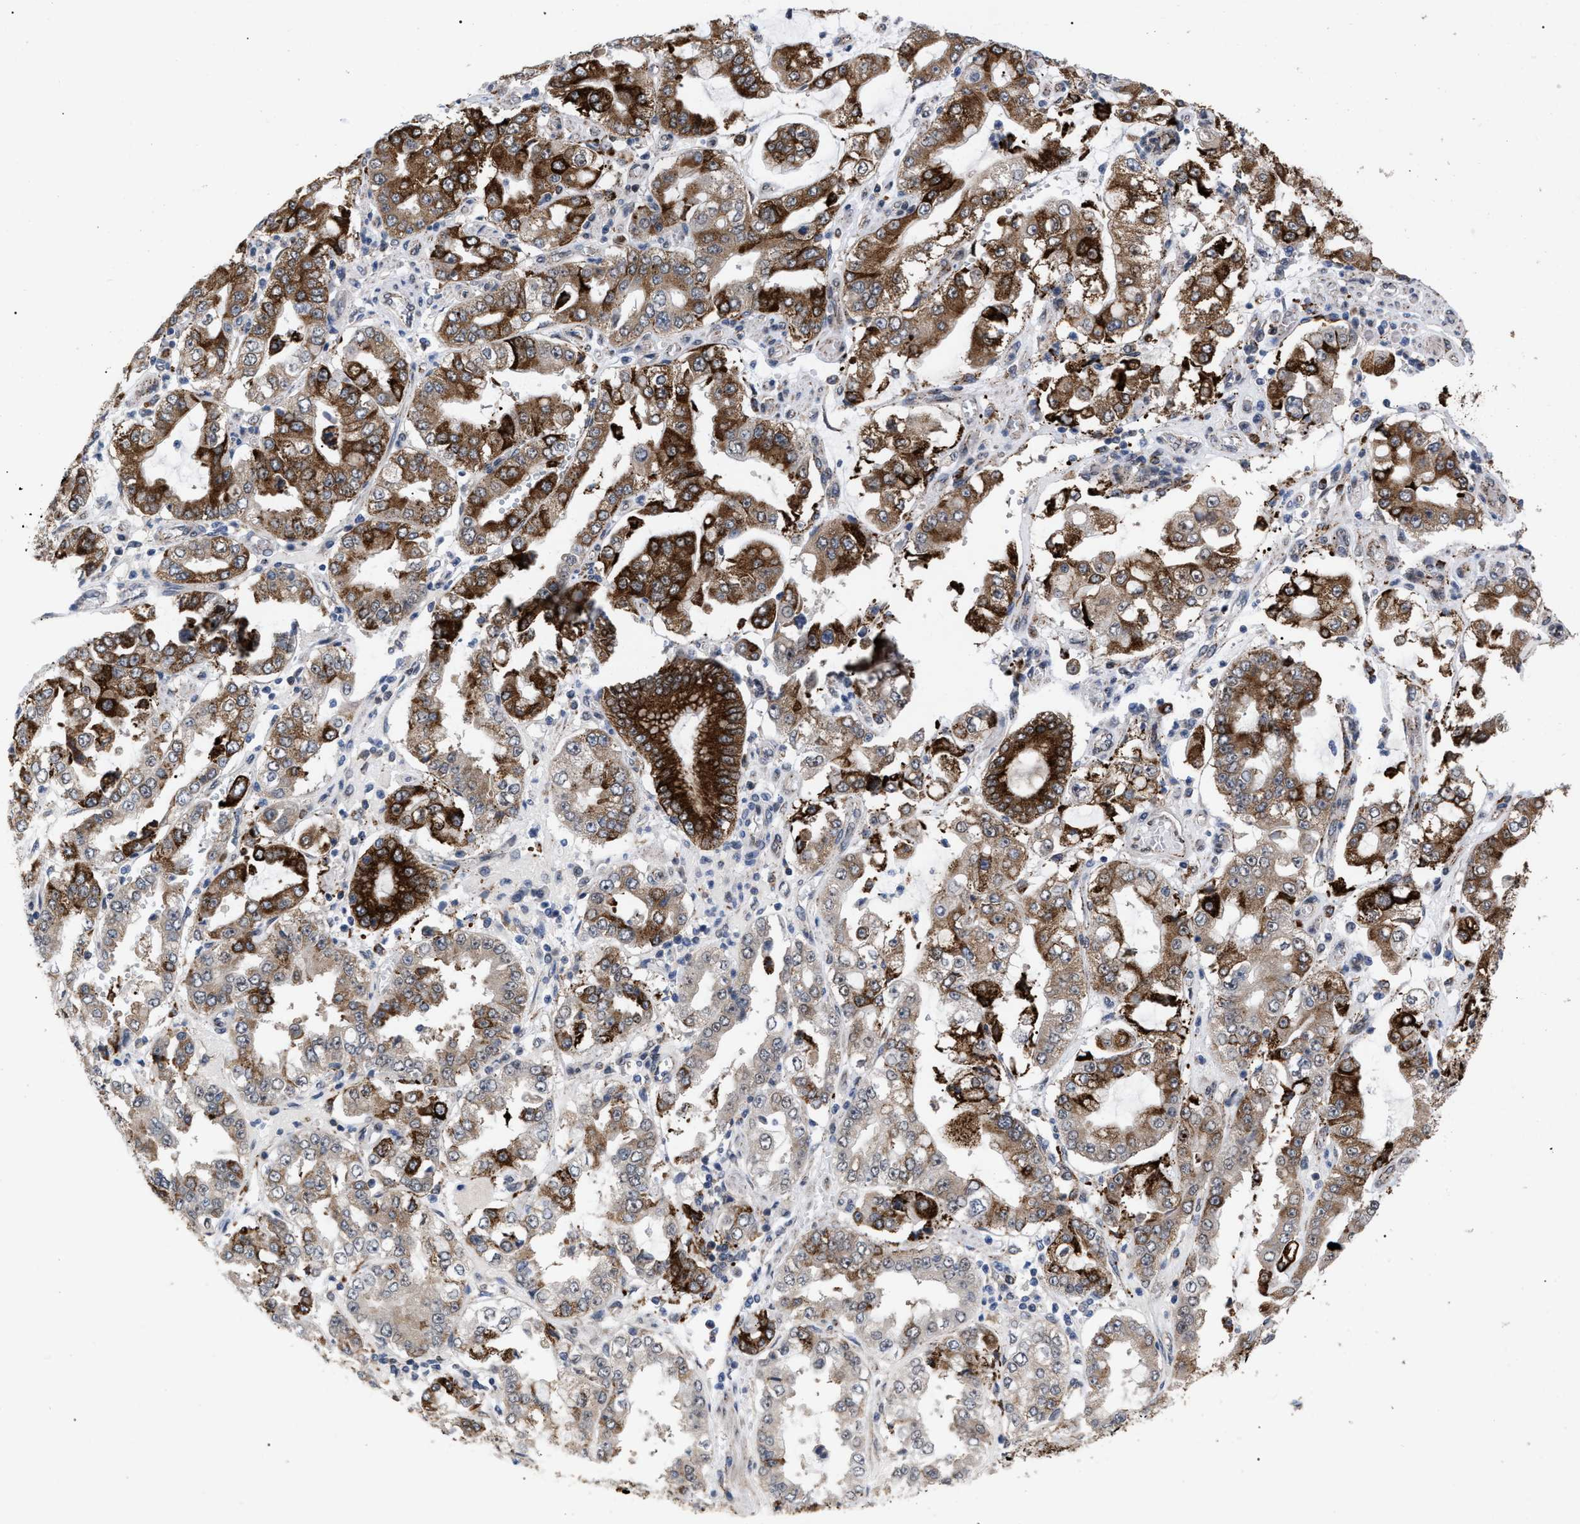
{"staining": {"intensity": "strong", "quantity": ">75%", "location": "cytoplasmic/membranous"}, "tissue": "stomach cancer", "cell_type": "Tumor cells", "image_type": "cancer", "snomed": [{"axis": "morphology", "description": "Adenocarcinoma, NOS"}, {"axis": "topography", "description": "Stomach"}], "caption": "IHC staining of adenocarcinoma (stomach), which exhibits high levels of strong cytoplasmic/membranous expression in about >75% of tumor cells indicating strong cytoplasmic/membranous protein positivity. The staining was performed using DAB (3,3'-diaminobenzidine) (brown) for protein detection and nuclei were counterstained in hematoxylin (blue).", "gene": "UPF1", "patient": {"sex": "male", "age": 76}}